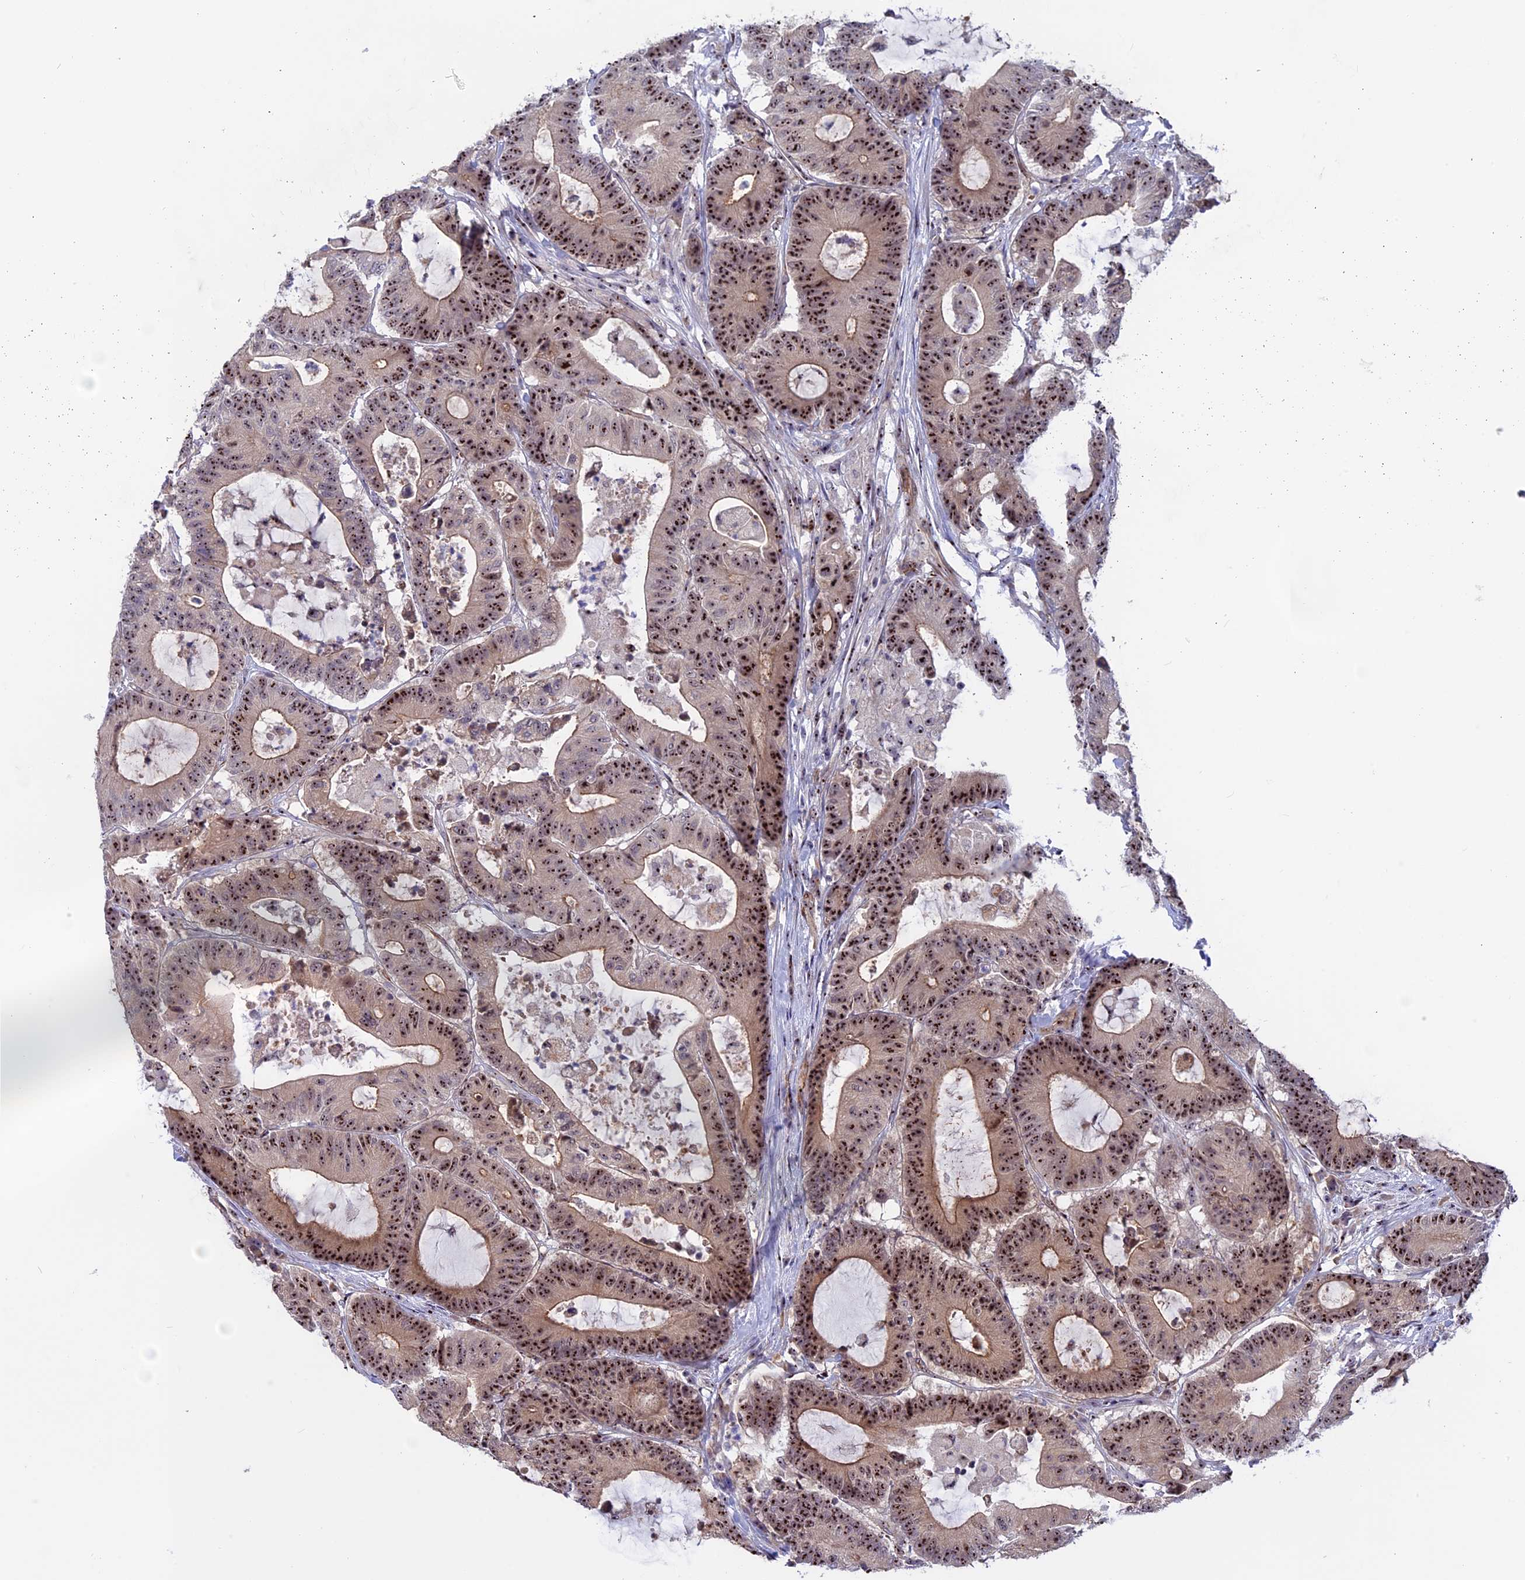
{"staining": {"intensity": "strong", "quantity": ">75%", "location": "nuclear"}, "tissue": "colorectal cancer", "cell_type": "Tumor cells", "image_type": "cancer", "snomed": [{"axis": "morphology", "description": "Adenocarcinoma, NOS"}, {"axis": "topography", "description": "Colon"}], "caption": "The micrograph shows immunohistochemical staining of colorectal cancer (adenocarcinoma). There is strong nuclear positivity is appreciated in approximately >75% of tumor cells.", "gene": "DBNDD1", "patient": {"sex": "female", "age": 84}}